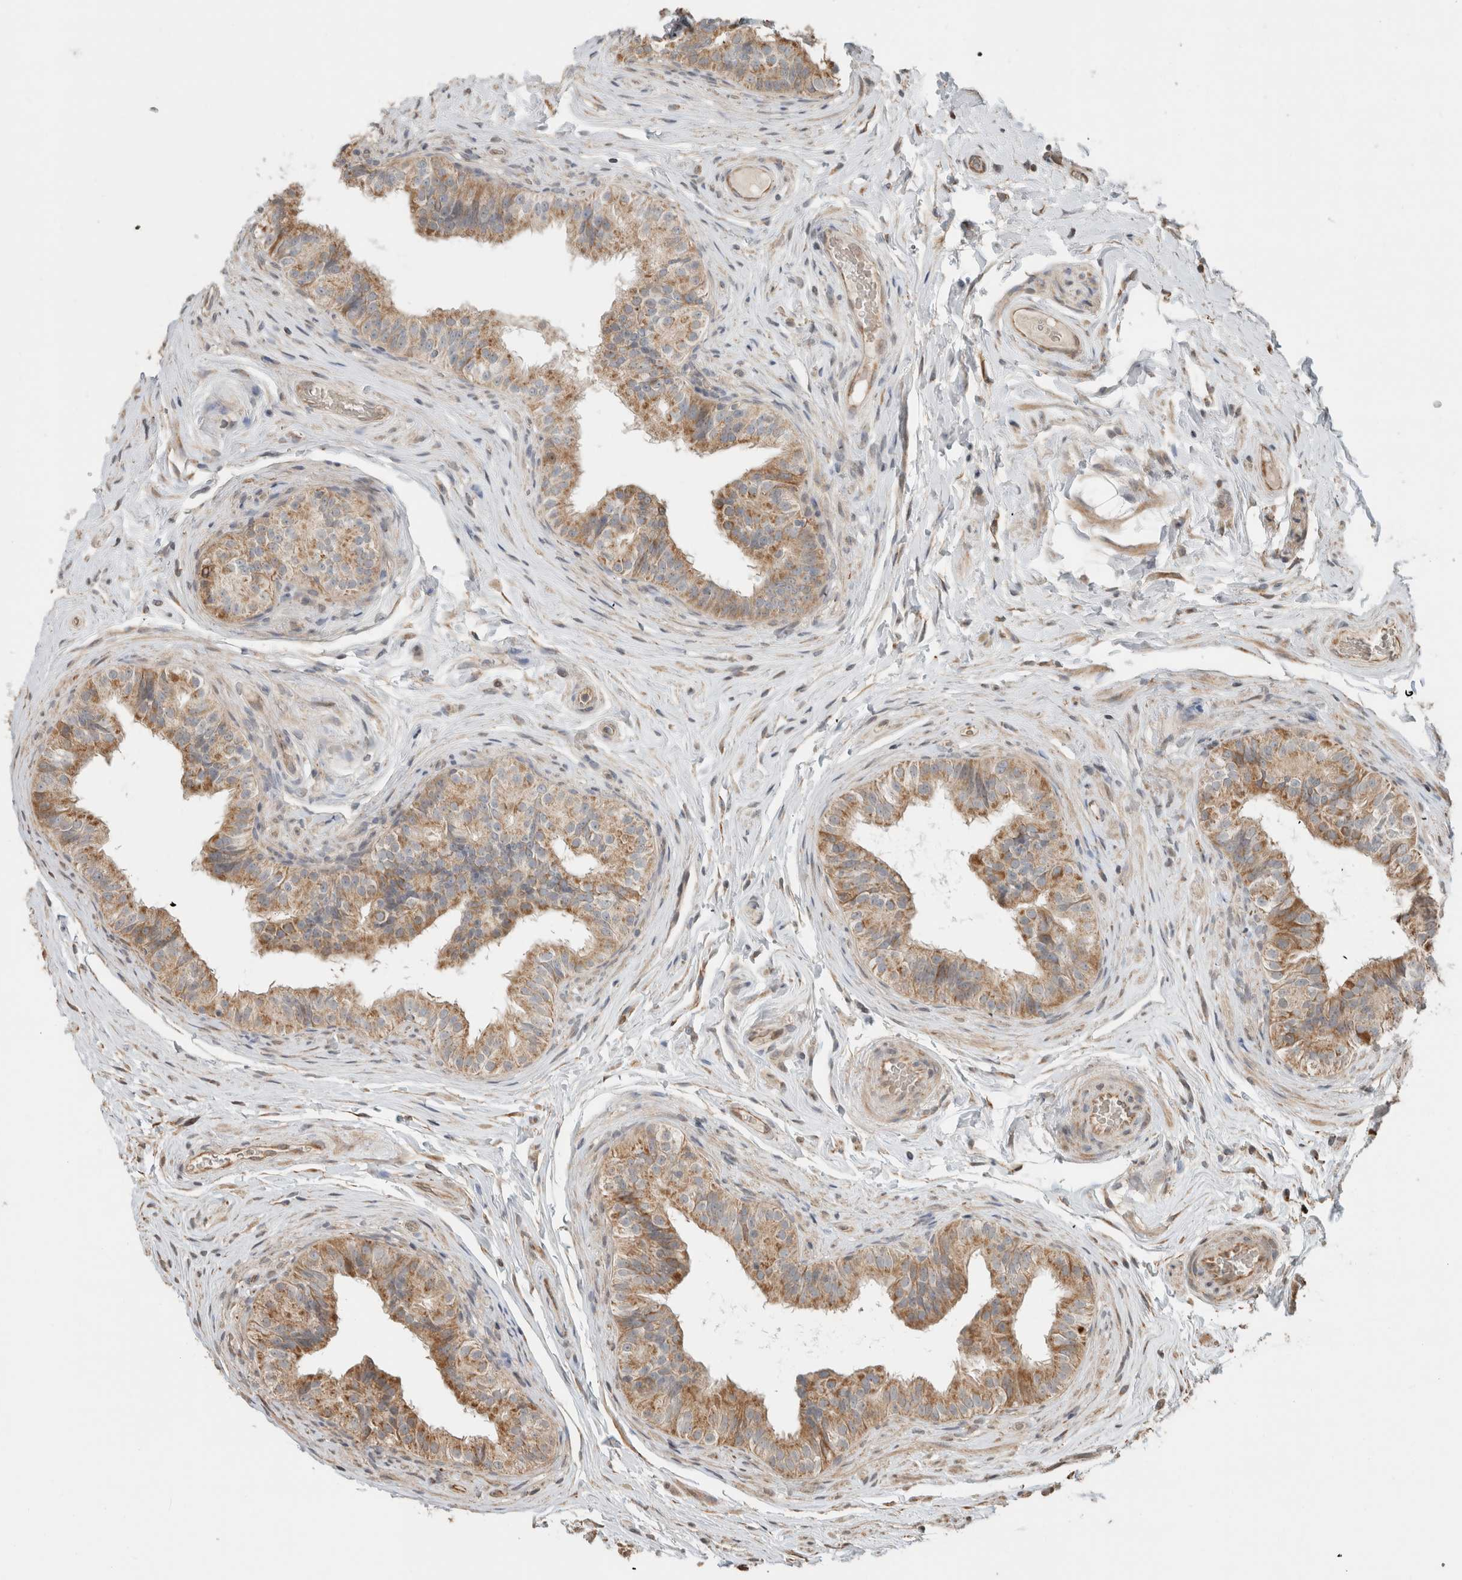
{"staining": {"intensity": "moderate", "quantity": "25%-75%", "location": "cytoplasmic/membranous"}, "tissue": "epididymis", "cell_type": "Glandular cells", "image_type": "normal", "snomed": [{"axis": "morphology", "description": "Normal tissue, NOS"}, {"axis": "topography", "description": "Epididymis"}], "caption": "High-magnification brightfield microscopy of benign epididymis stained with DAB (brown) and counterstained with hematoxylin (blue). glandular cells exhibit moderate cytoplasmic/membranous staining is present in approximately25%-75% of cells.", "gene": "GINS4", "patient": {"sex": "male", "age": 49}}